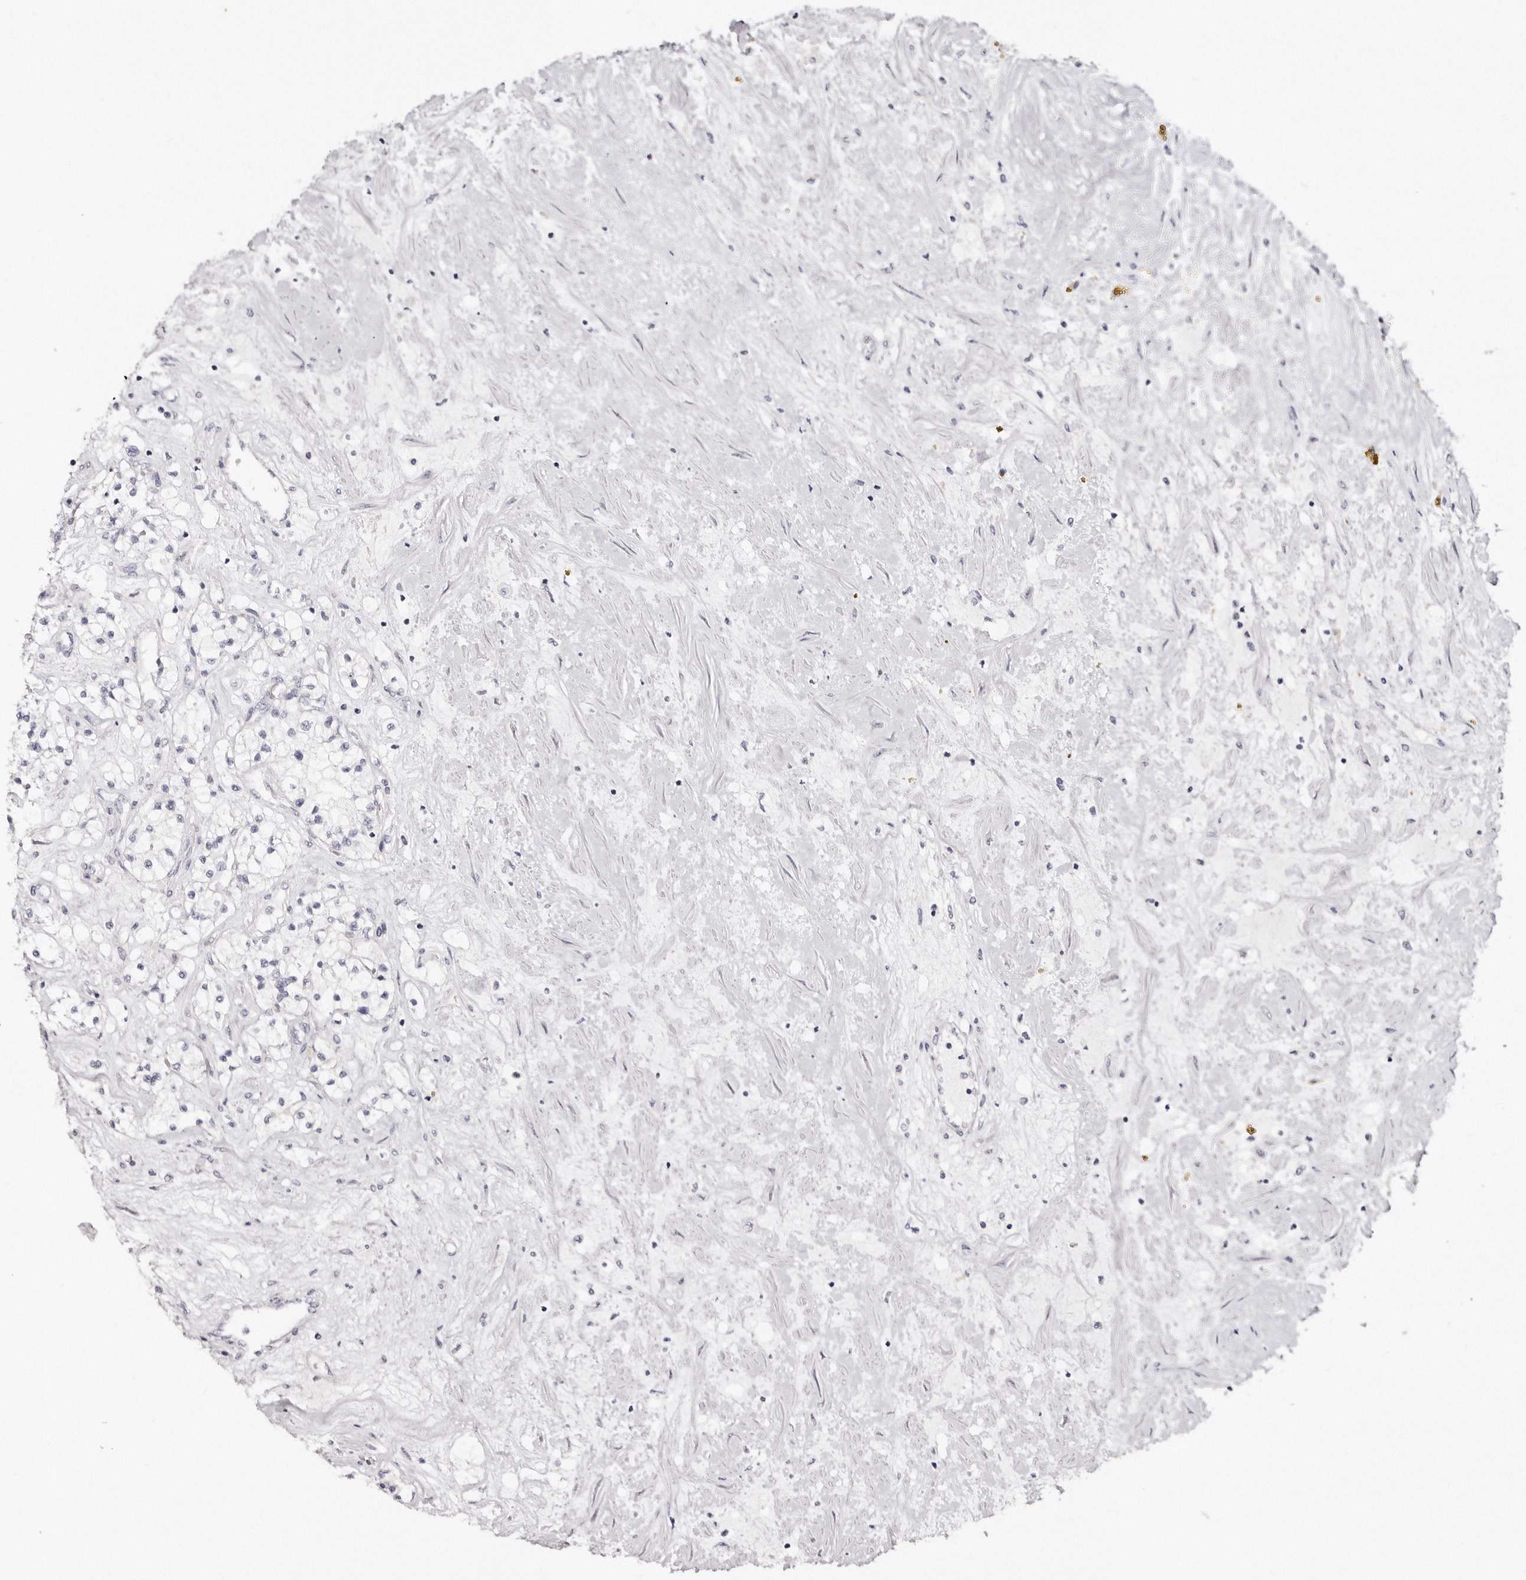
{"staining": {"intensity": "negative", "quantity": "none", "location": "none"}, "tissue": "renal cancer", "cell_type": "Tumor cells", "image_type": "cancer", "snomed": [{"axis": "morphology", "description": "Normal tissue, NOS"}, {"axis": "morphology", "description": "Adenocarcinoma, NOS"}, {"axis": "topography", "description": "Kidney"}], "caption": "Immunohistochemistry (IHC) image of adenocarcinoma (renal) stained for a protein (brown), which shows no positivity in tumor cells.", "gene": "AKNAD1", "patient": {"sex": "male", "age": 68}}